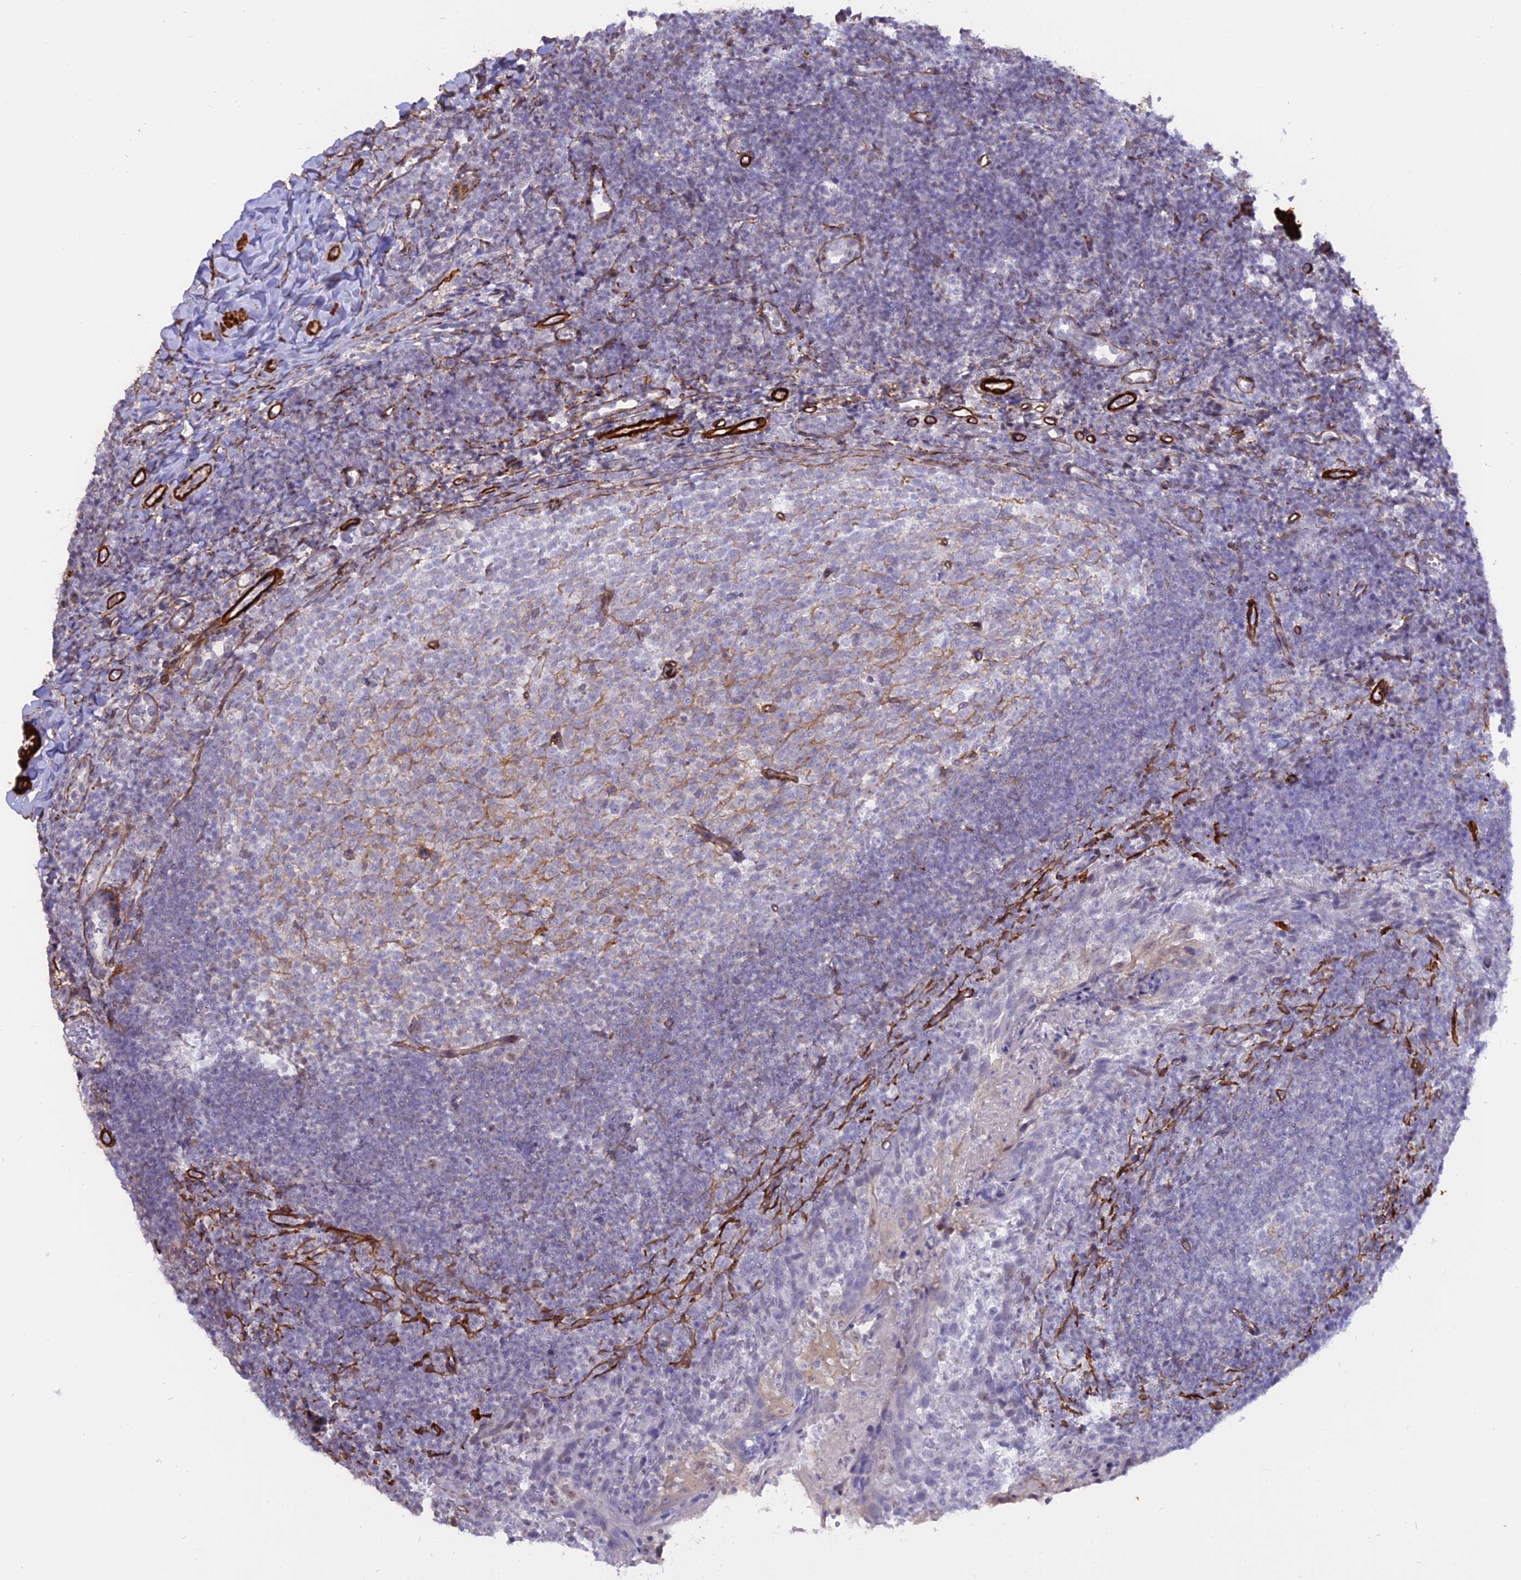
{"staining": {"intensity": "negative", "quantity": "none", "location": "none"}, "tissue": "tonsil", "cell_type": "Germinal center cells", "image_type": "normal", "snomed": [{"axis": "morphology", "description": "Normal tissue, NOS"}, {"axis": "topography", "description": "Tonsil"}], "caption": "Immunohistochemistry of benign human tonsil displays no staining in germinal center cells. The staining is performed using DAB (3,3'-diaminobenzidine) brown chromogen with nuclei counter-stained in using hematoxylin.", "gene": "CENPV", "patient": {"sex": "female", "age": 10}}